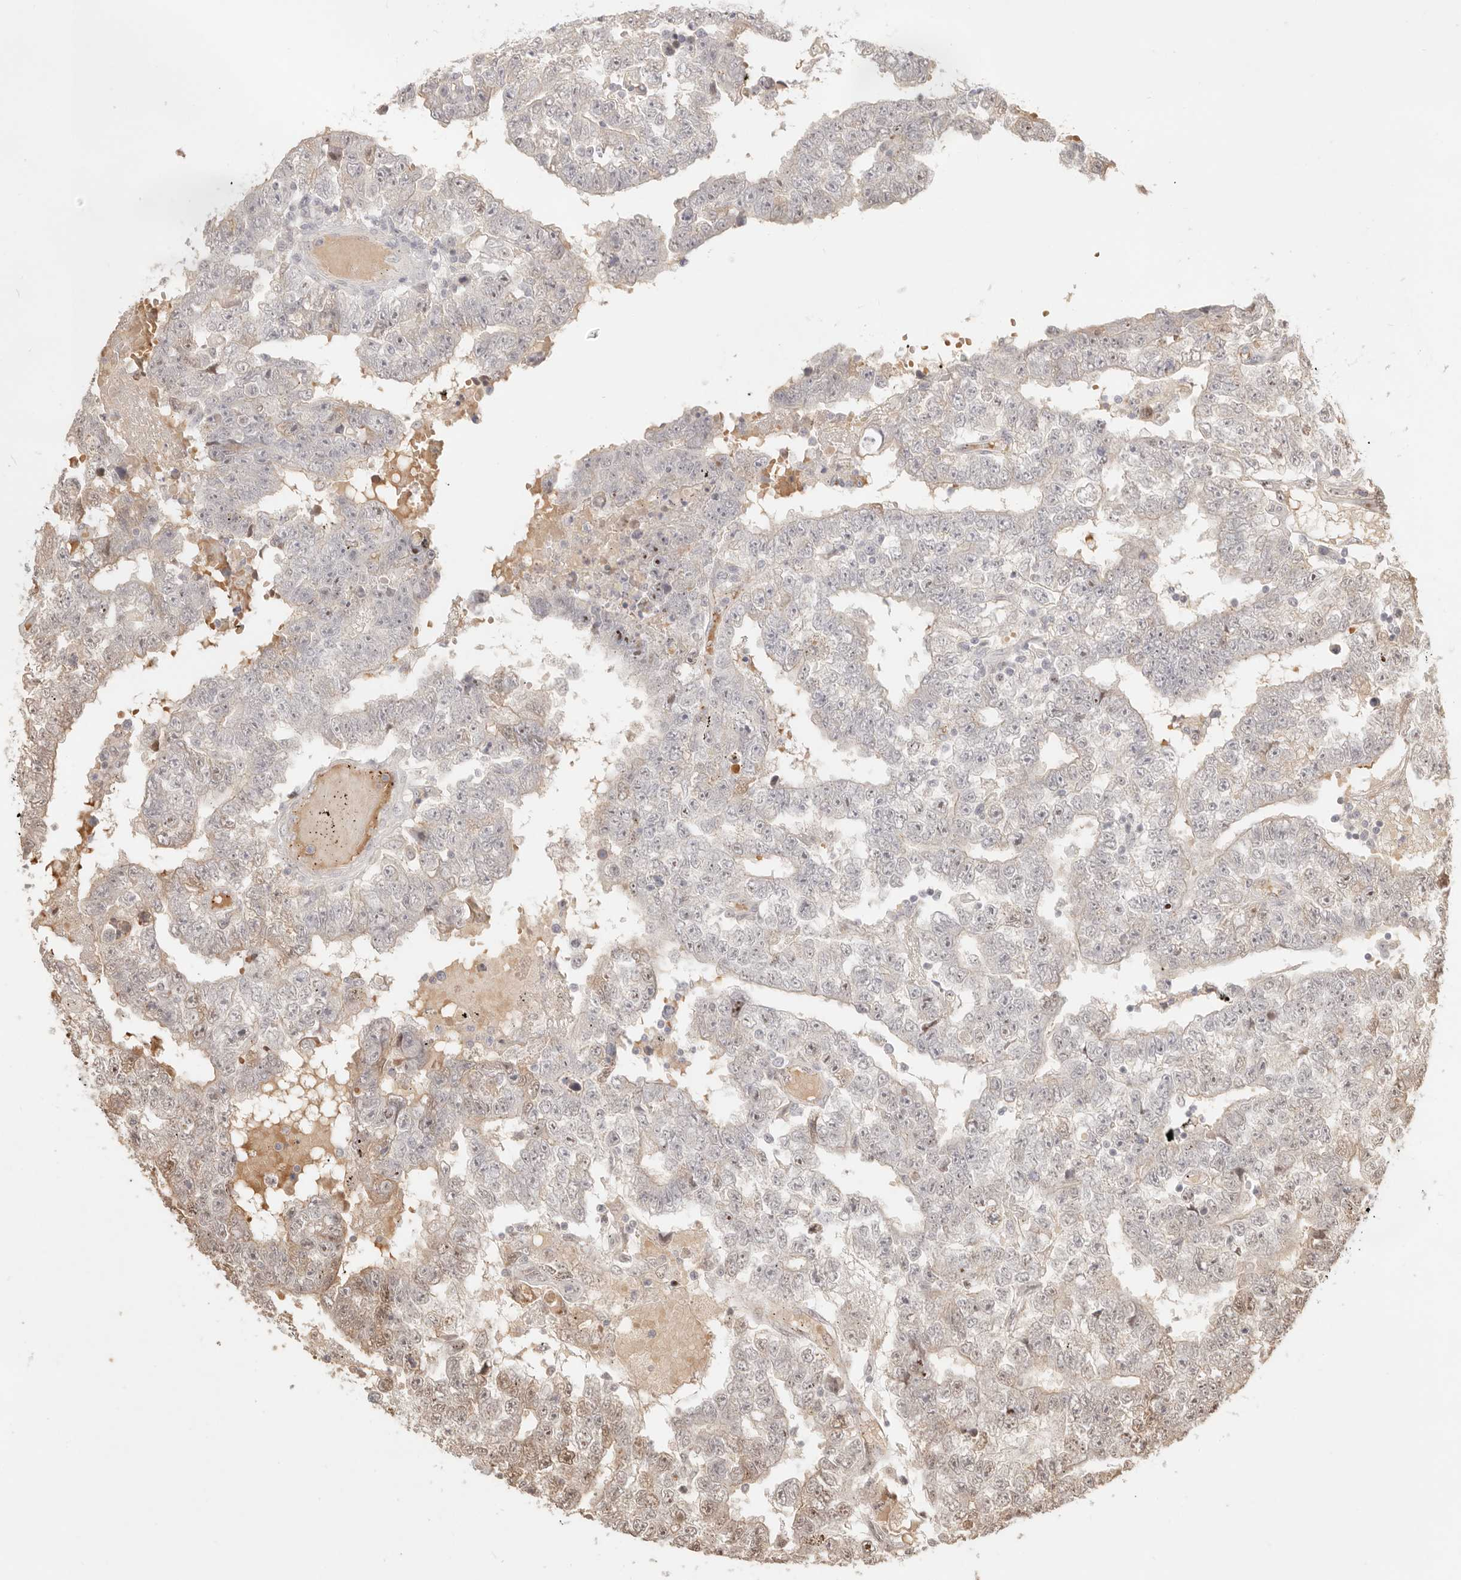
{"staining": {"intensity": "weak", "quantity": "25%-75%", "location": "nuclear"}, "tissue": "testis cancer", "cell_type": "Tumor cells", "image_type": "cancer", "snomed": [{"axis": "morphology", "description": "Carcinoma, Embryonal, NOS"}, {"axis": "topography", "description": "Testis"}], "caption": "DAB immunohistochemical staining of human testis cancer reveals weak nuclear protein expression in approximately 25%-75% of tumor cells.", "gene": "MEP1A", "patient": {"sex": "male", "age": 25}}